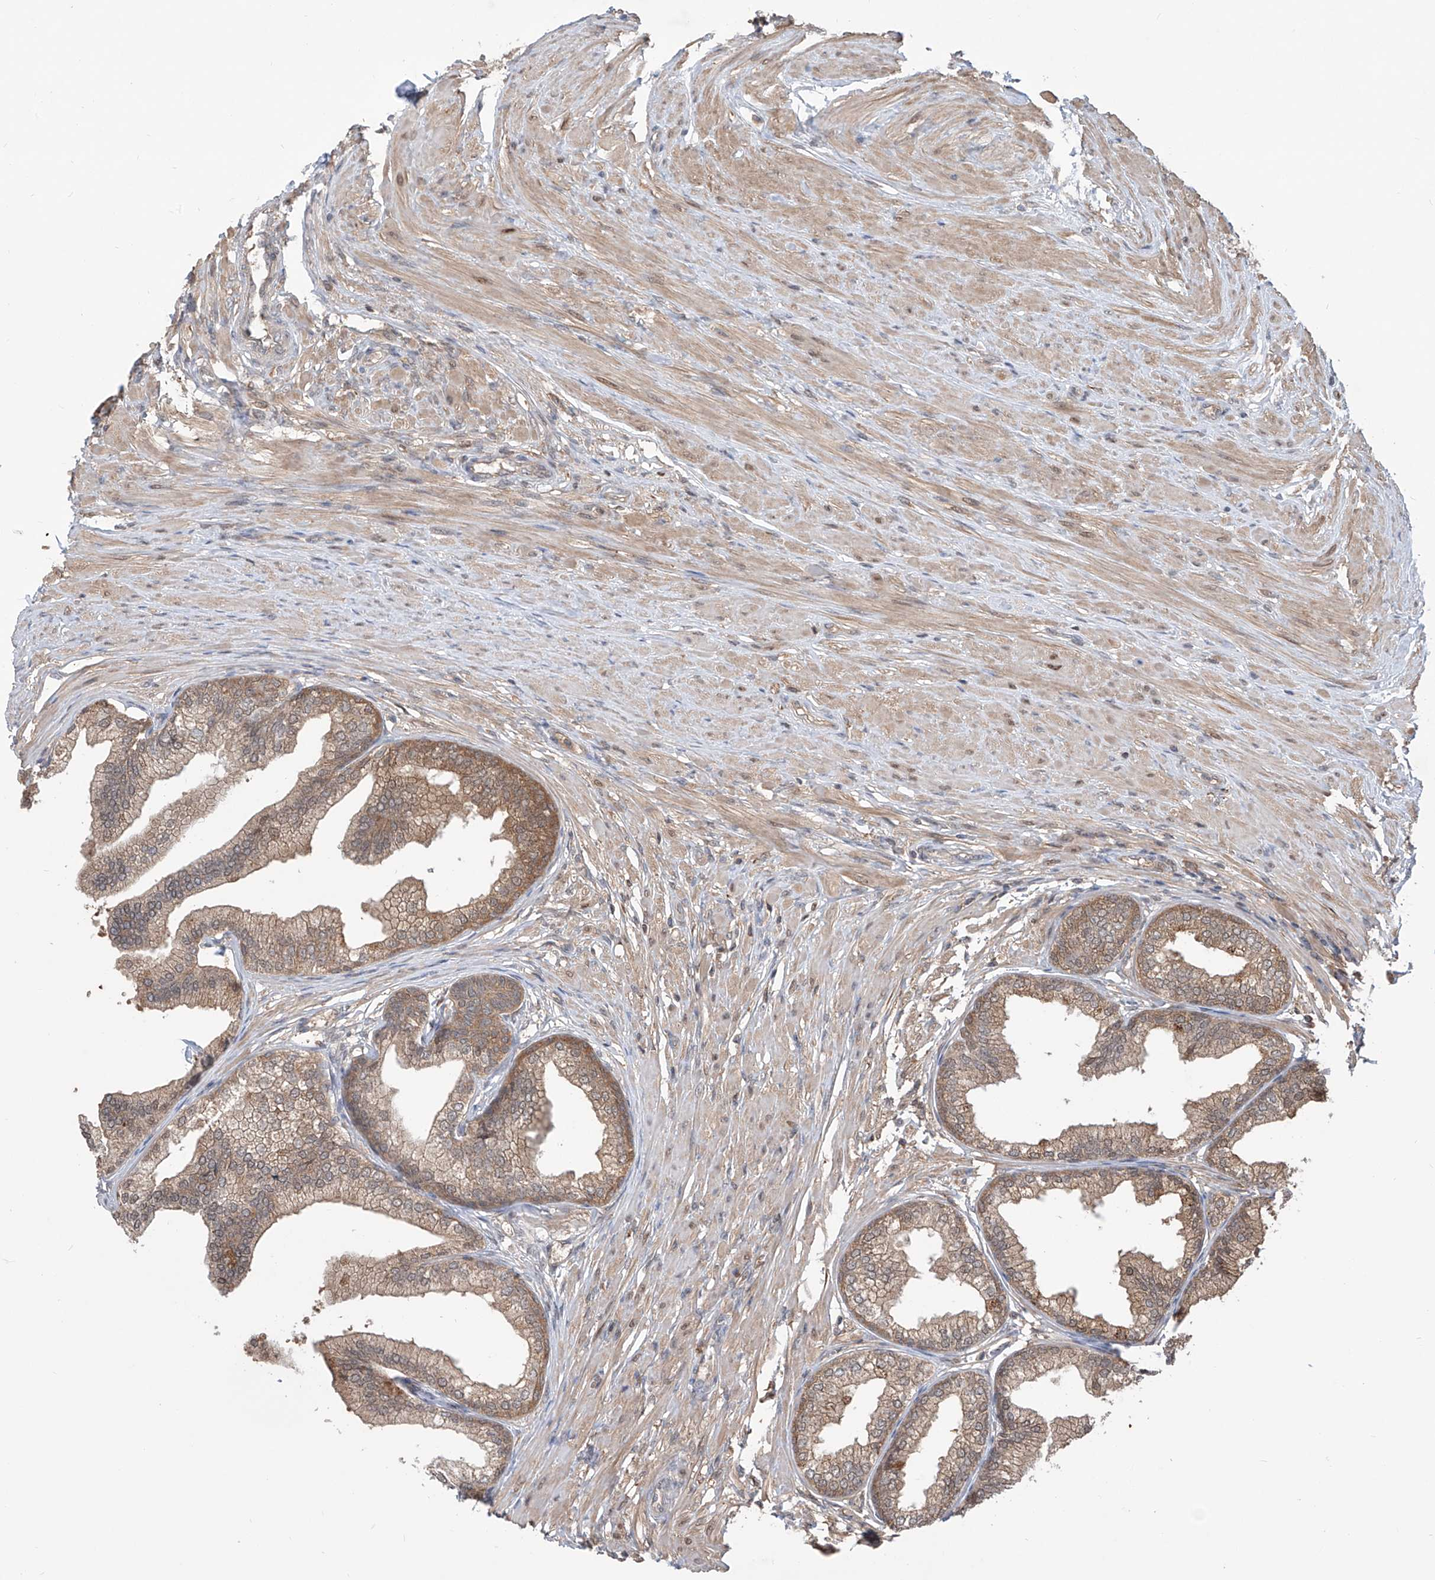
{"staining": {"intensity": "moderate", "quantity": ">75%", "location": "cytoplasmic/membranous,nuclear"}, "tissue": "prostate", "cell_type": "Glandular cells", "image_type": "normal", "snomed": [{"axis": "morphology", "description": "Normal tissue, NOS"}, {"axis": "morphology", "description": "Urothelial carcinoma, Low grade"}, {"axis": "topography", "description": "Urinary bladder"}, {"axis": "topography", "description": "Prostate"}], "caption": "Benign prostate displays moderate cytoplasmic/membranous,nuclear staining in about >75% of glandular cells.", "gene": "HOXC8", "patient": {"sex": "male", "age": 60}}